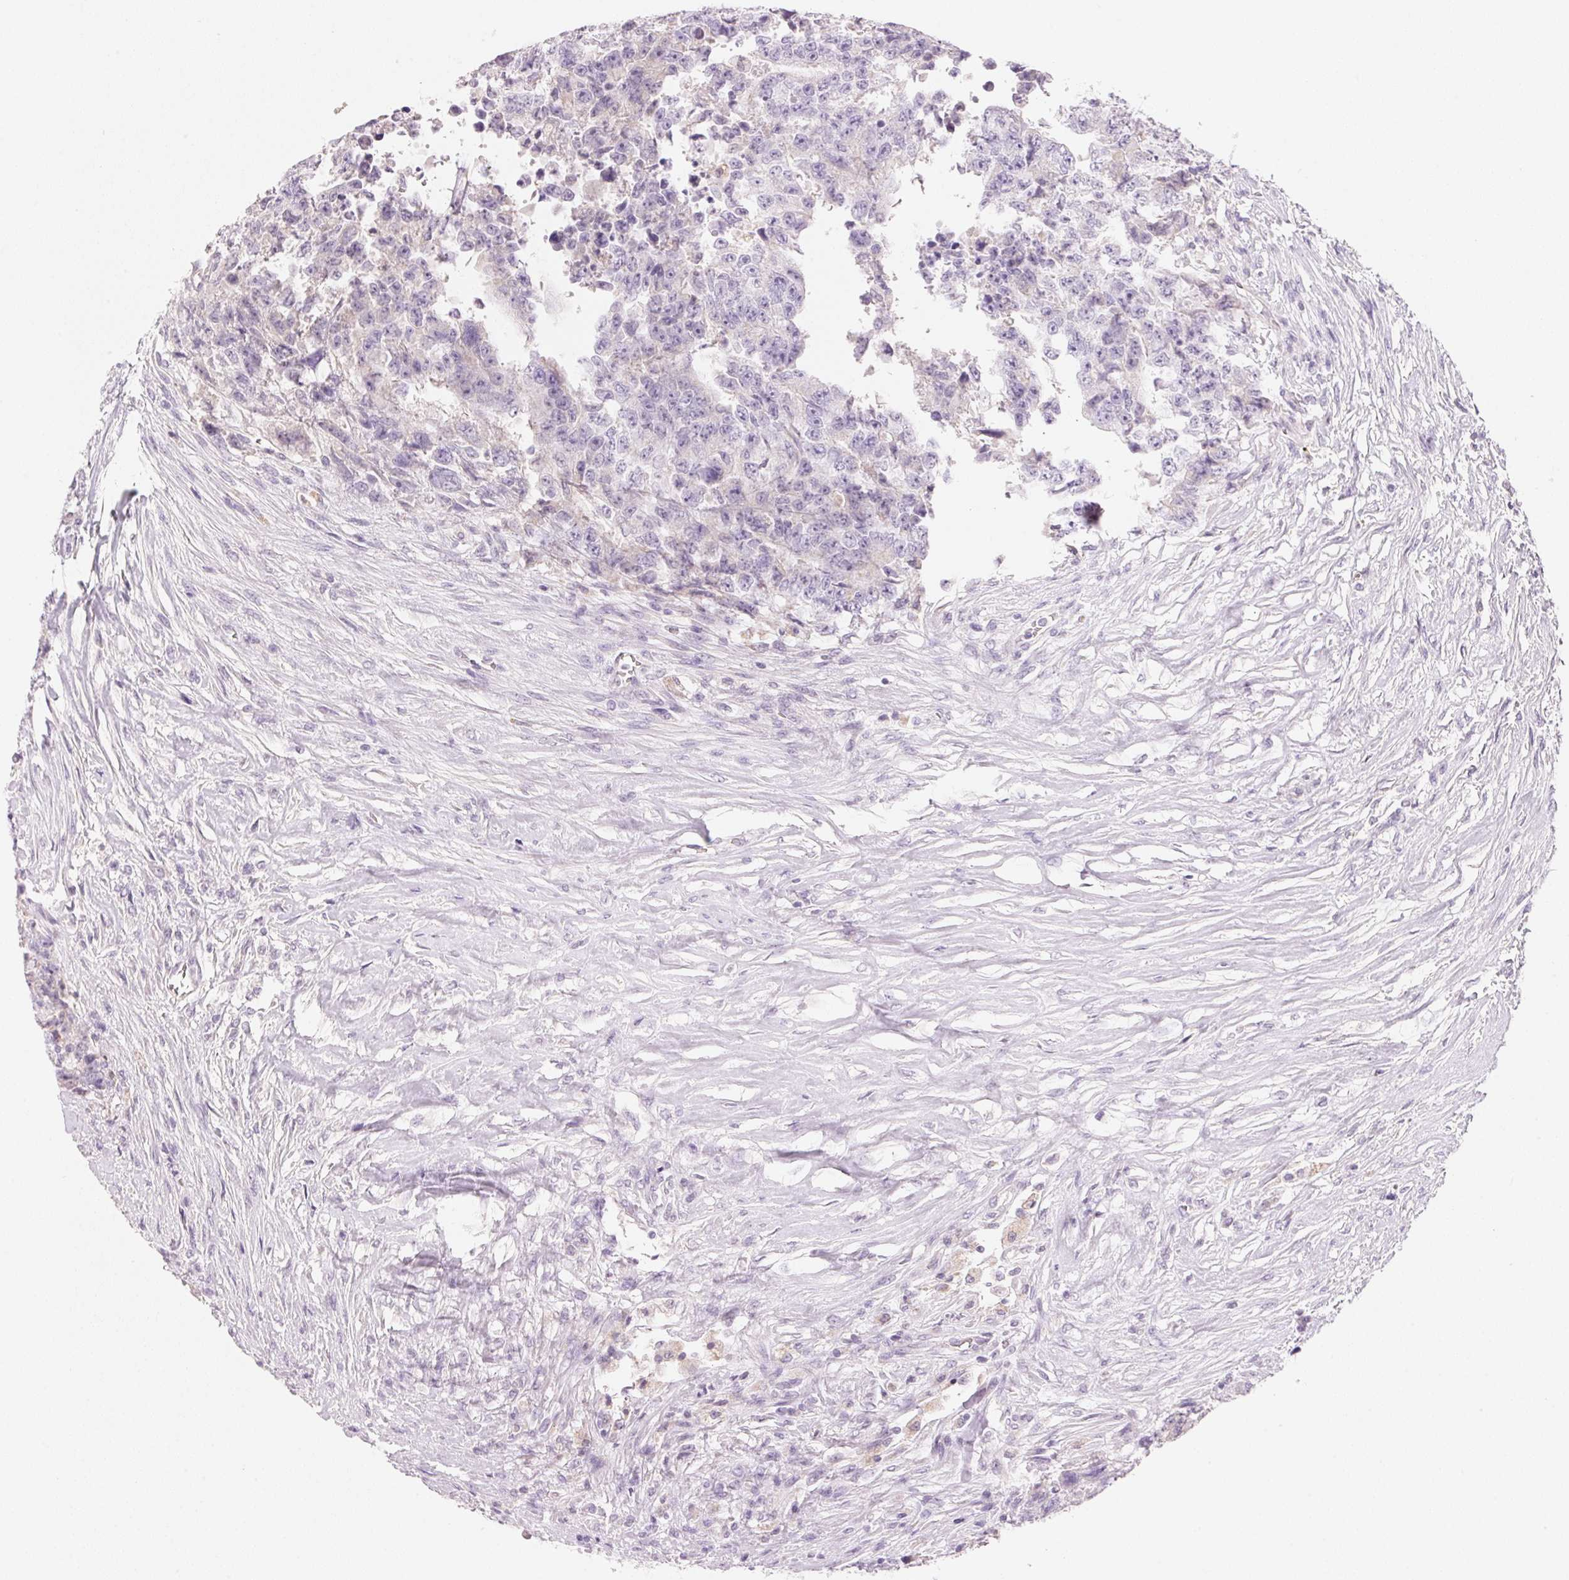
{"staining": {"intensity": "negative", "quantity": "none", "location": "none"}, "tissue": "testis cancer", "cell_type": "Tumor cells", "image_type": "cancer", "snomed": [{"axis": "morphology", "description": "Carcinoma, Embryonal, NOS"}, {"axis": "topography", "description": "Testis"}], "caption": "Micrograph shows no protein expression in tumor cells of testis cancer tissue. Nuclei are stained in blue.", "gene": "CYP11B1", "patient": {"sex": "male", "age": 24}}